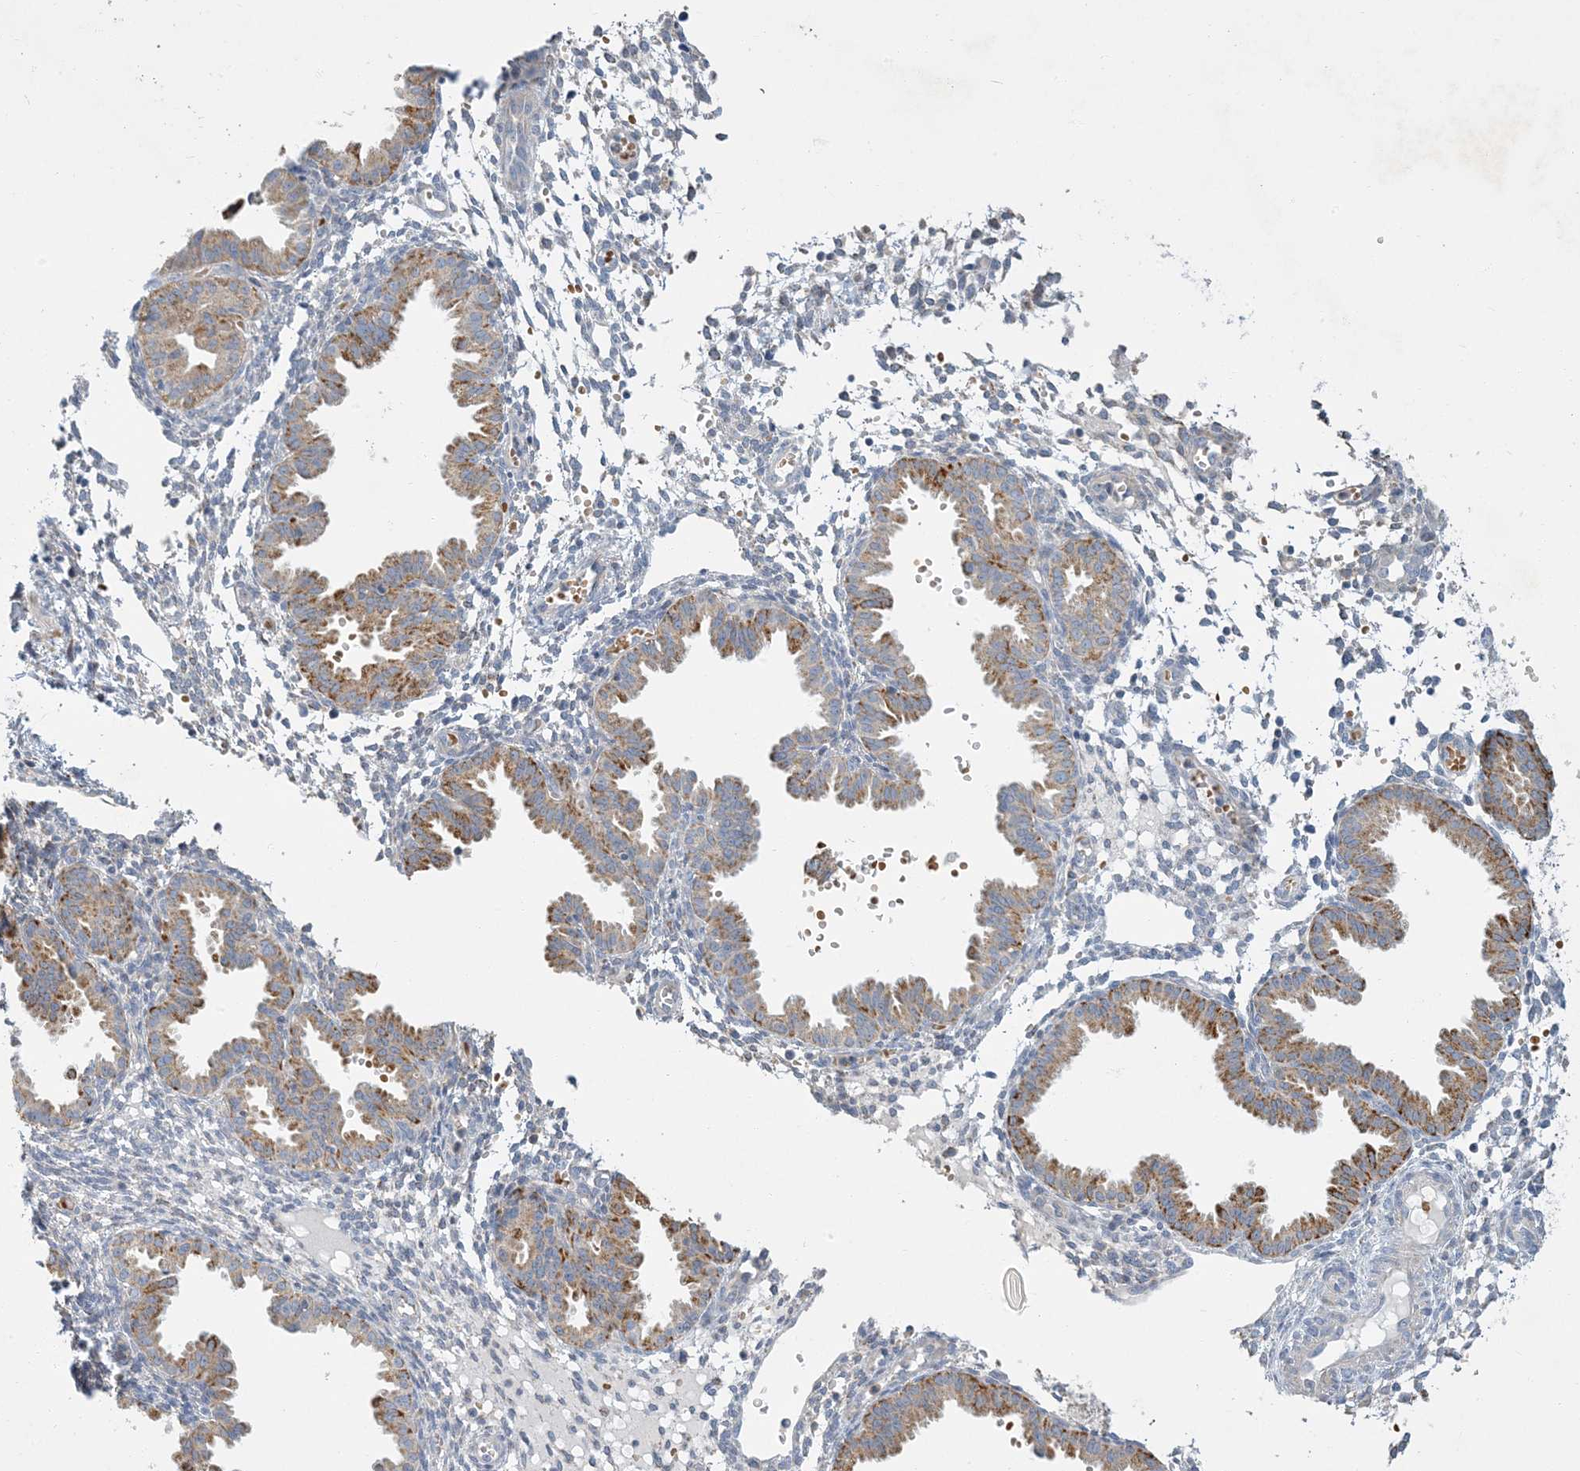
{"staining": {"intensity": "negative", "quantity": "none", "location": "none"}, "tissue": "endometrium", "cell_type": "Cells in endometrial stroma", "image_type": "normal", "snomed": [{"axis": "morphology", "description": "Normal tissue, NOS"}, {"axis": "topography", "description": "Endometrium"}], "caption": "Unremarkable endometrium was stained to show a protein in brown. There is no significant expression in cells in endometrial stroma. (Brightfield microscopy of DAB immunohistochemistry (IHC) at high magnification).", "gene": "LTN1", "patient": {"sex": "female", "age": 33}}